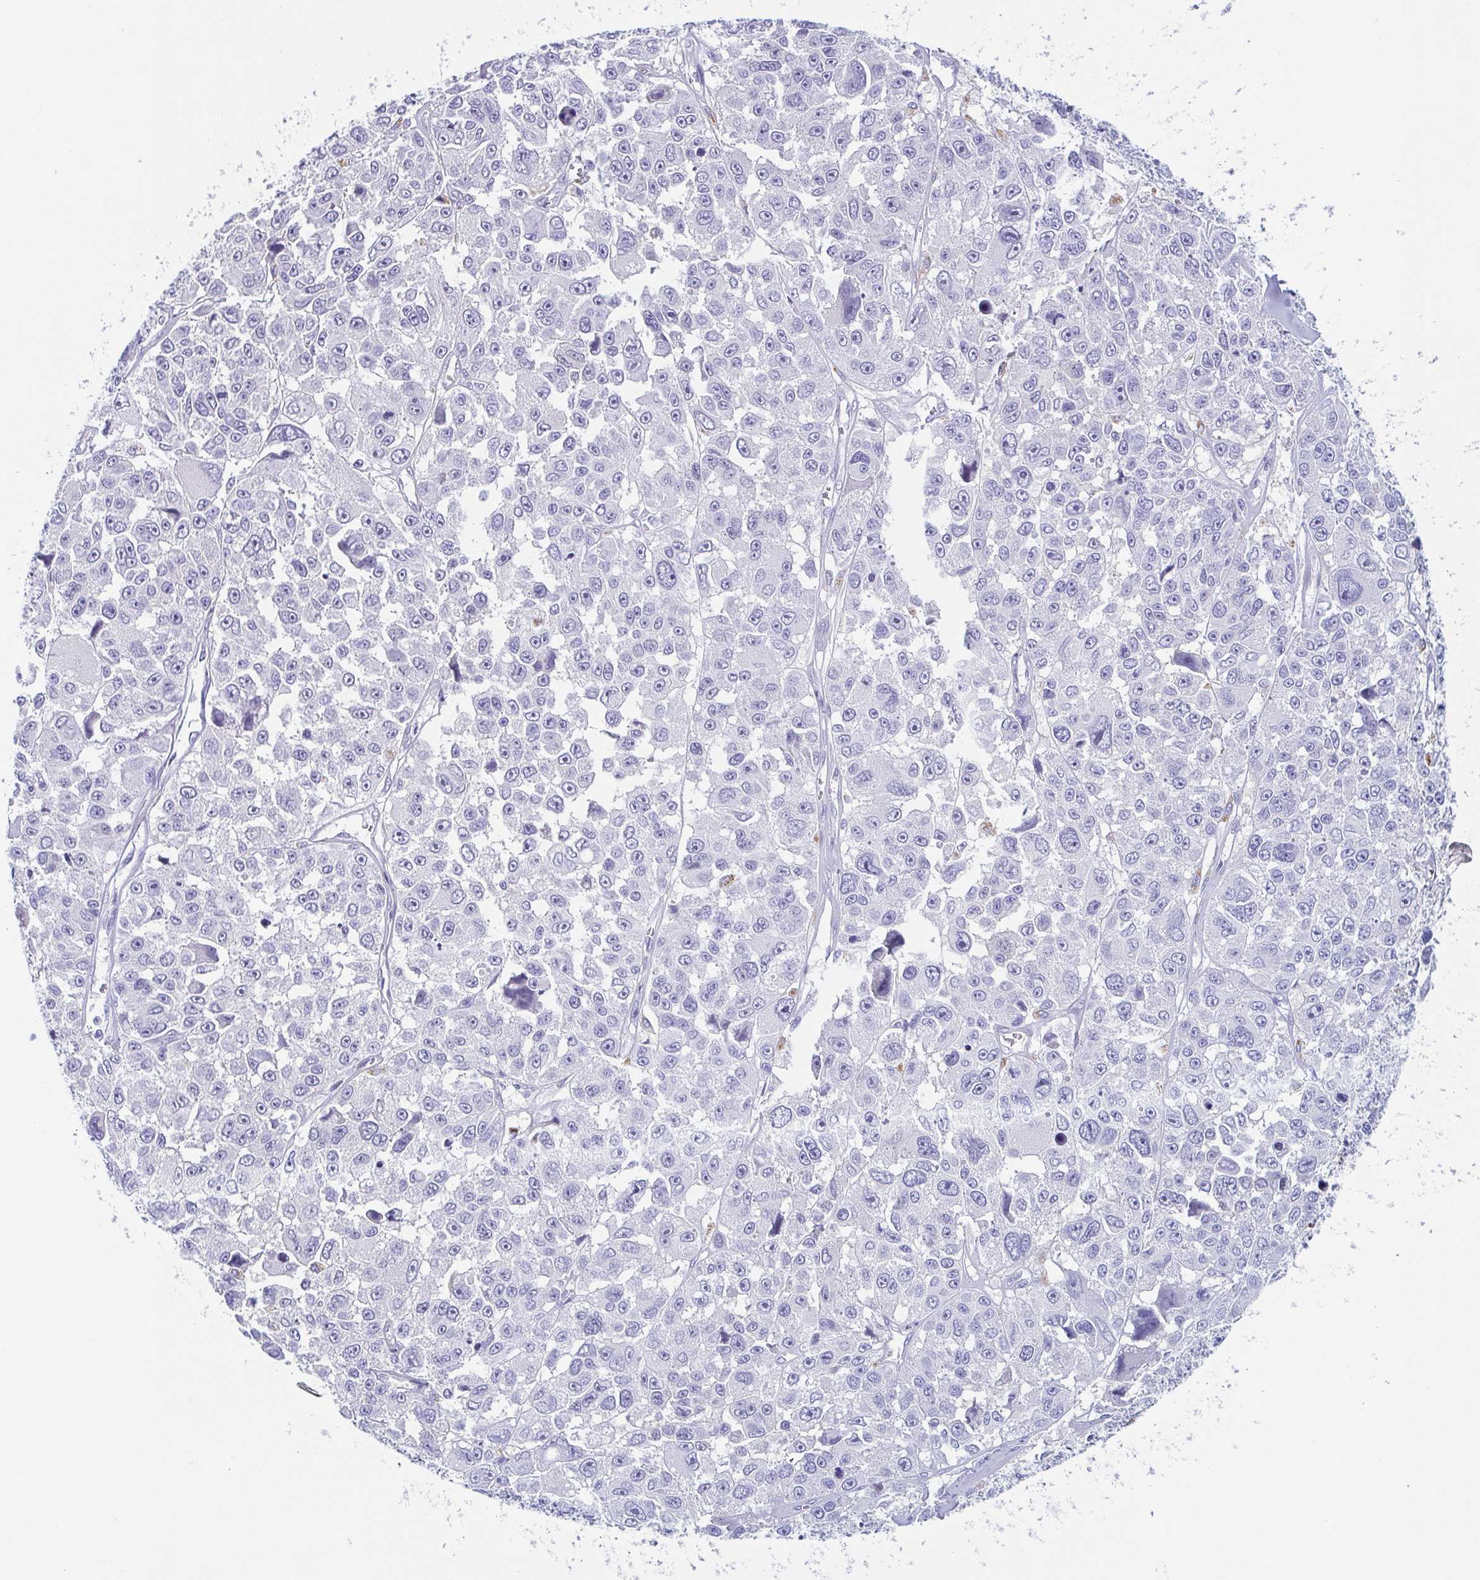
{"staining": {"intensity": "negative", "quantity": "none", "location": "none"}, "tissue": "melanoma", "cell_type": "Tumor cells", "image_type": "cancer", "snomed": [{"axis": "morphology", "description": "Malignant melanoma, NOS"}, {"axis": "topography", "description": "Skin"}], "caption": "IHC micrograph of neoplastic tissue: melanoma stained with DAB demonstrates no significant protein staining in tumor cells.", "gene": "TAGLN3", "patient": {"sex": "female", "age": 66}}